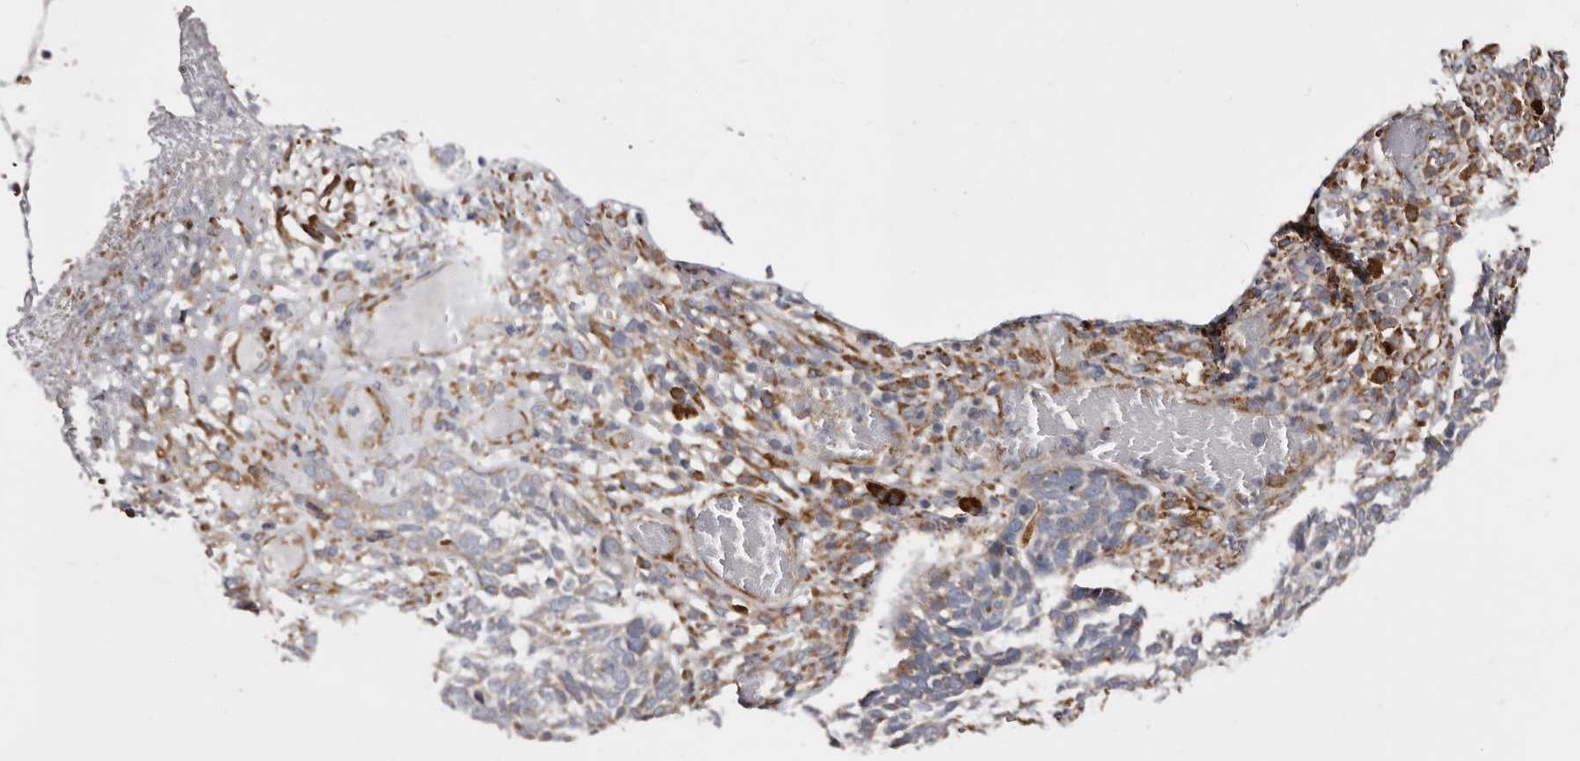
{"staining": {"intensity": "moderate", "quantity": "<25%", "location": "cytoplasmic/membranous"}, "tissue": "skin cancer", "cell_type": "Tumor cells", "image_type": "cancer", "snomed": [{"axis": "morphology", "description": "Basal cell carcinoma"}, {"axis": "topography", "description": "Skin"}], "caption": "Basal cell carcinoma (skin) stained with a protein marker demonstrates moderate staining in tumor cells.", "gene": "ACBD6", "patient": {"sex": "male", "age": 85}}